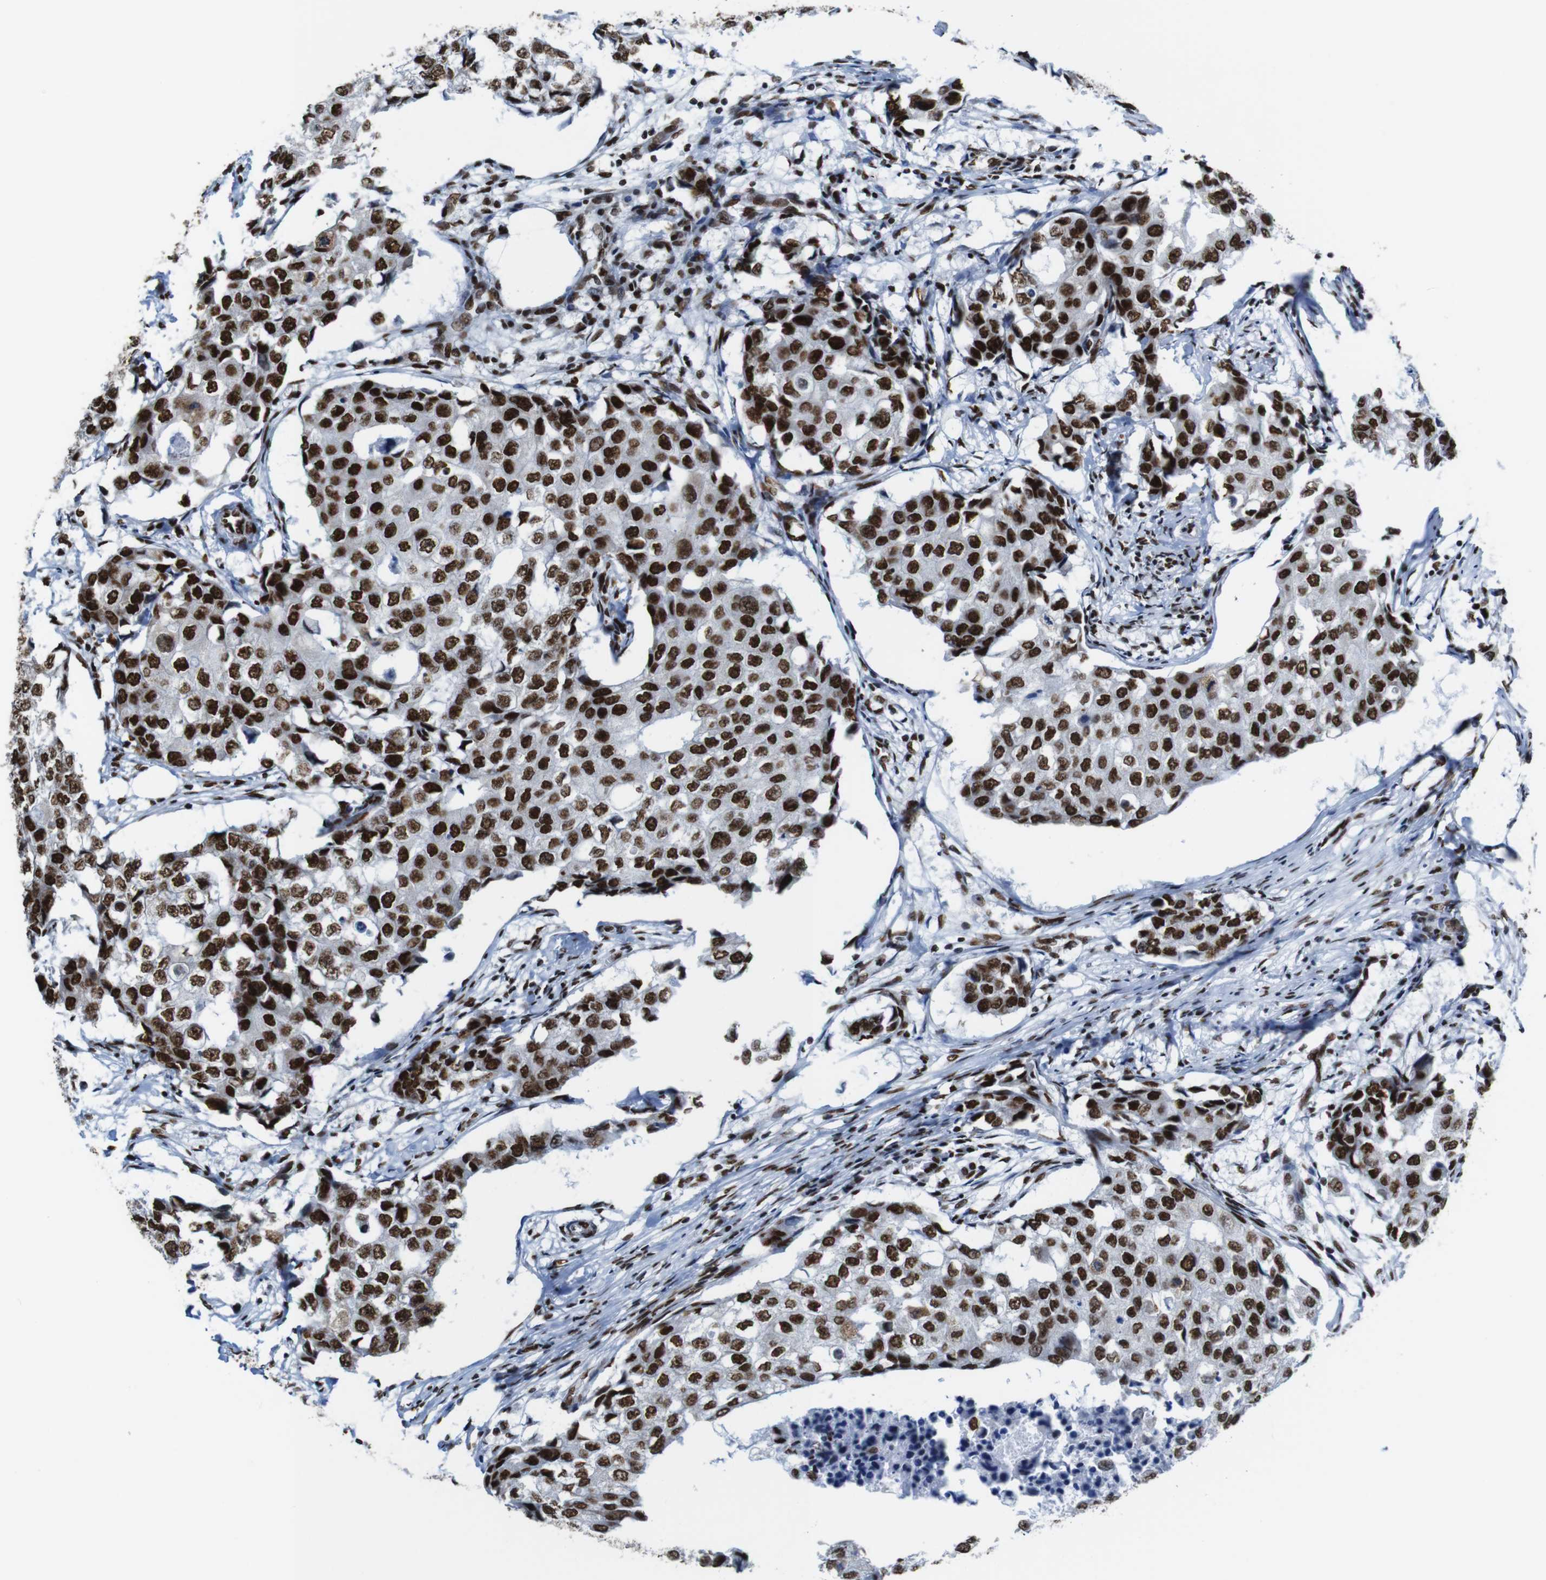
{"staining": {"intensity": "strong", "quantity": ">75%", "location": "nuclear"}, "tissue": "breast cancer", "cell_type": "Tumor cells", "image_type": "cancer", "snomed": [{"axis": "morphology", "description": "Duct carcinoma"}, {"axis": "topography", "description": "Breast"}], "caption": "This image exhibits IHC staining of infiltrating ductal carcinoma (breast), with high strong nuclear expression in approximately >75% of tumor cells.", "gene": "ROMO1", "patient": {"sex": "female", "age": 27}}